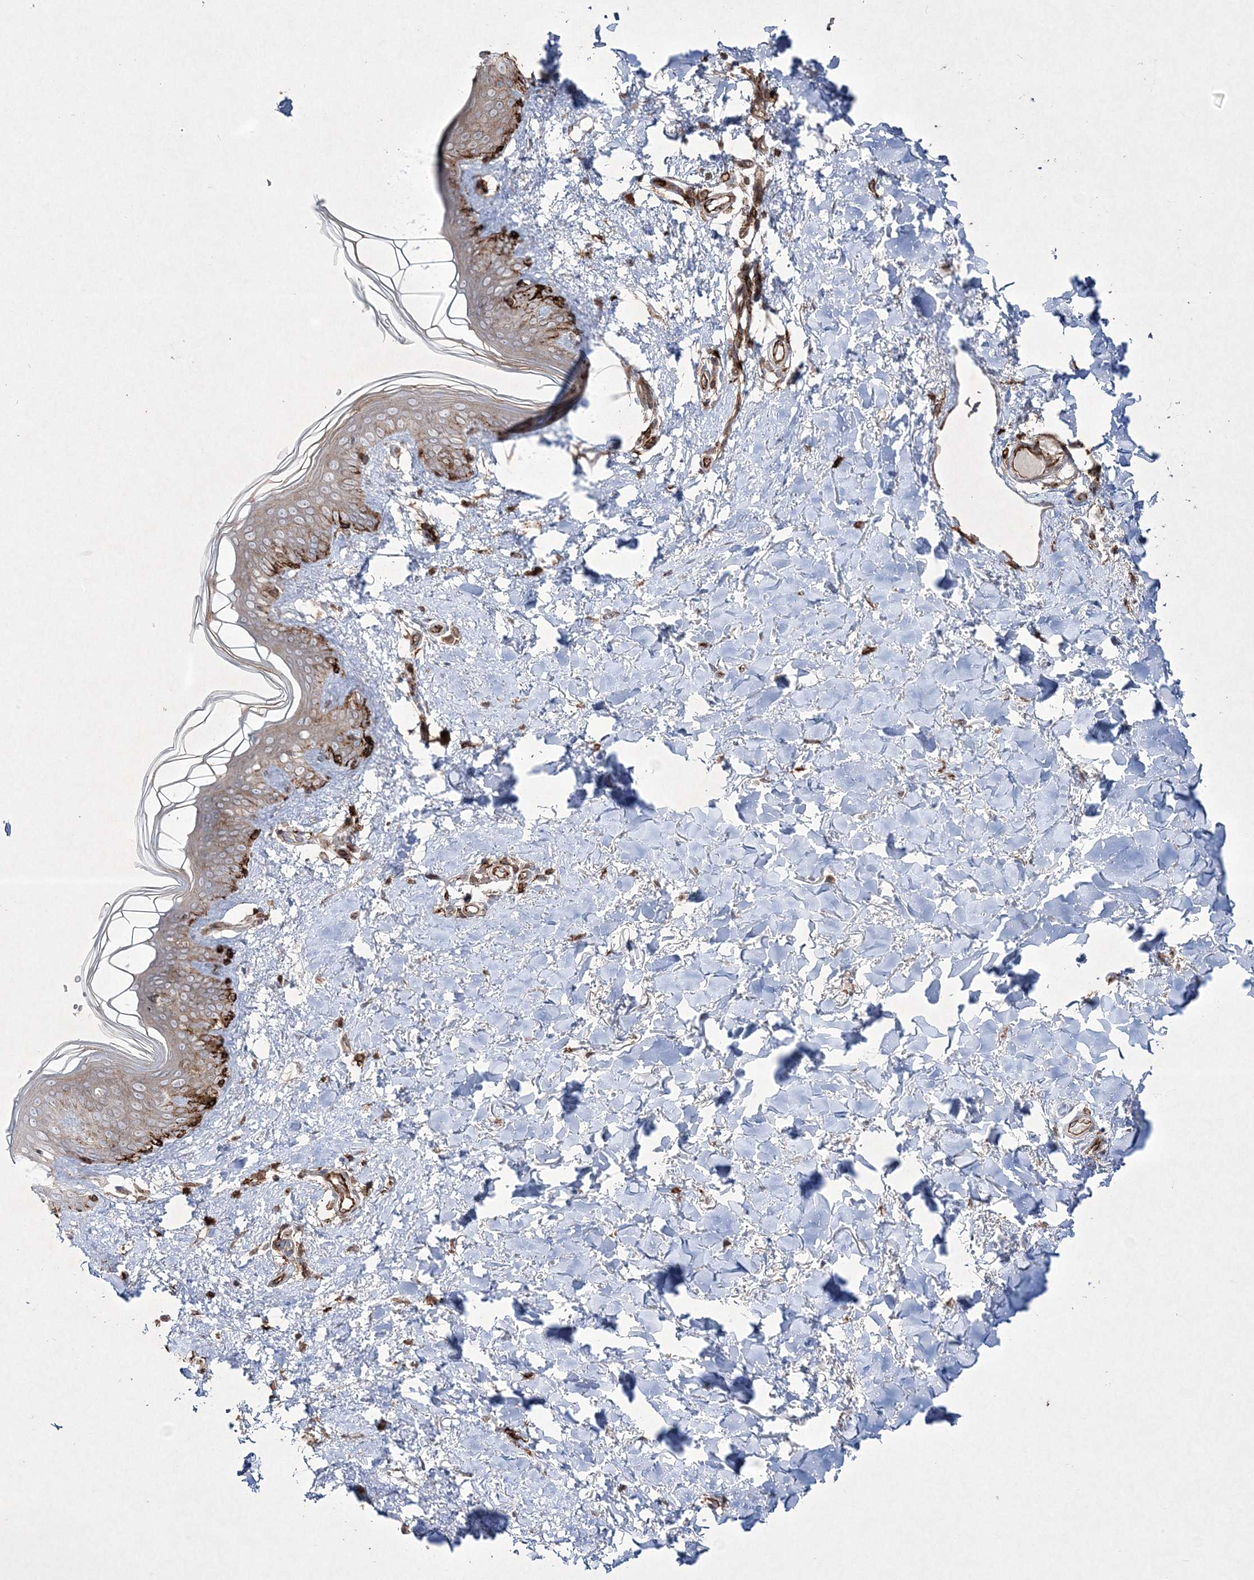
{"staining": {"intensity": "moderate", "quantity": ">75%", "location": "cytoplasmic/membranous"}, "tissue": "skin", "cell_type": "Fibroblasts", "image_type": "normal", "snomed": [{"axis": "morphology", "description": "Normal tissue, NOS"}, {"axis": "topography", "description": "Skin"}], "caption": "The image displays immunohistochemical staining of unremarkable skin. There is moderate cytoplasmic/membranous positivity is identified in approximately >75% of fibroblasts.", "gene": "RICTOR", "patient": {"sex": "female", "age": 46}}